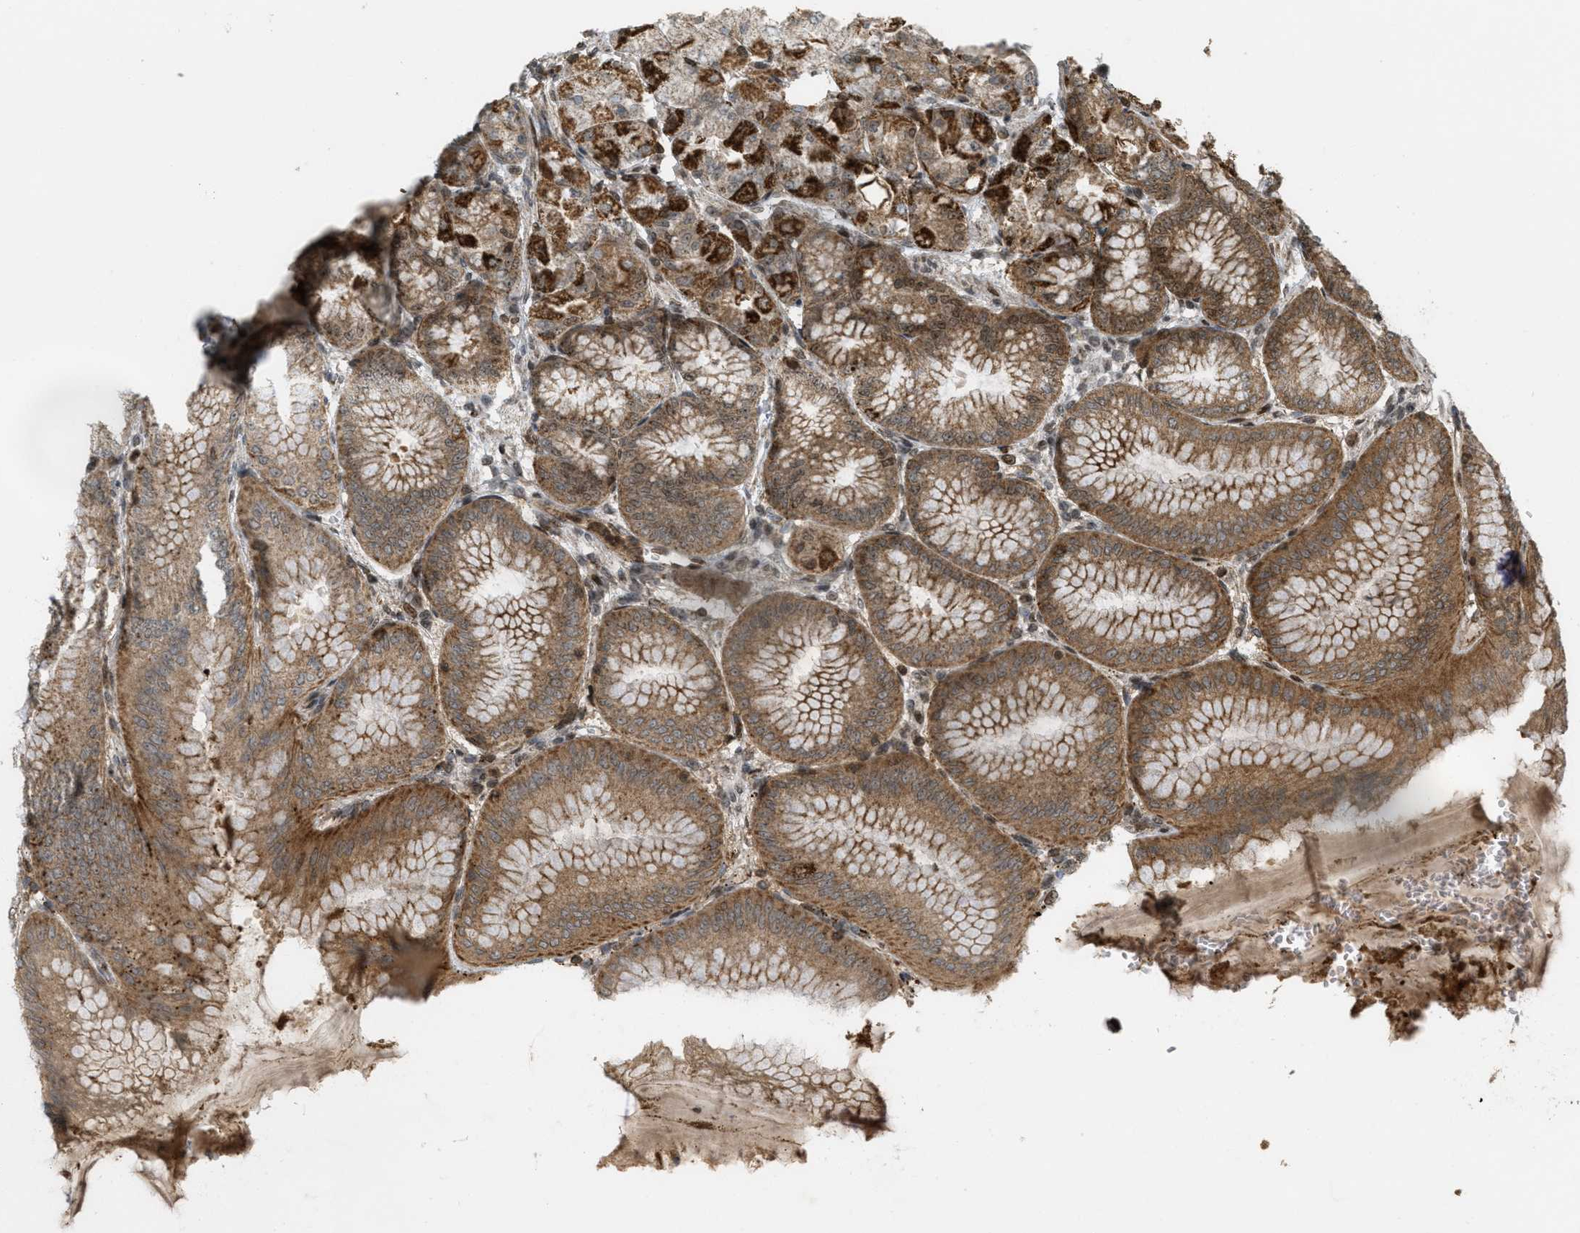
{"staining": {"intensity": "strong", "quantity": ">75%", "location": "cytoplasmic/membranous,nuclear"}, "tissue": "stomach", "cell_type": "Glandular cells", "image_type": "normal", "snomed": [{"axis": "morphology", "description": "Normal tissue, NOS"}, {"axis": "topography", "description": "Stomach, lower"}], "caption": "Immunohistochemical staining of benign human stomach demonstrates high levels of strong cytoplasmic/membranous,nuclear staining in approximately >75% of glandular cells.", "gene": "TLK1", "patient": {"sex": "male", "age": 71}}